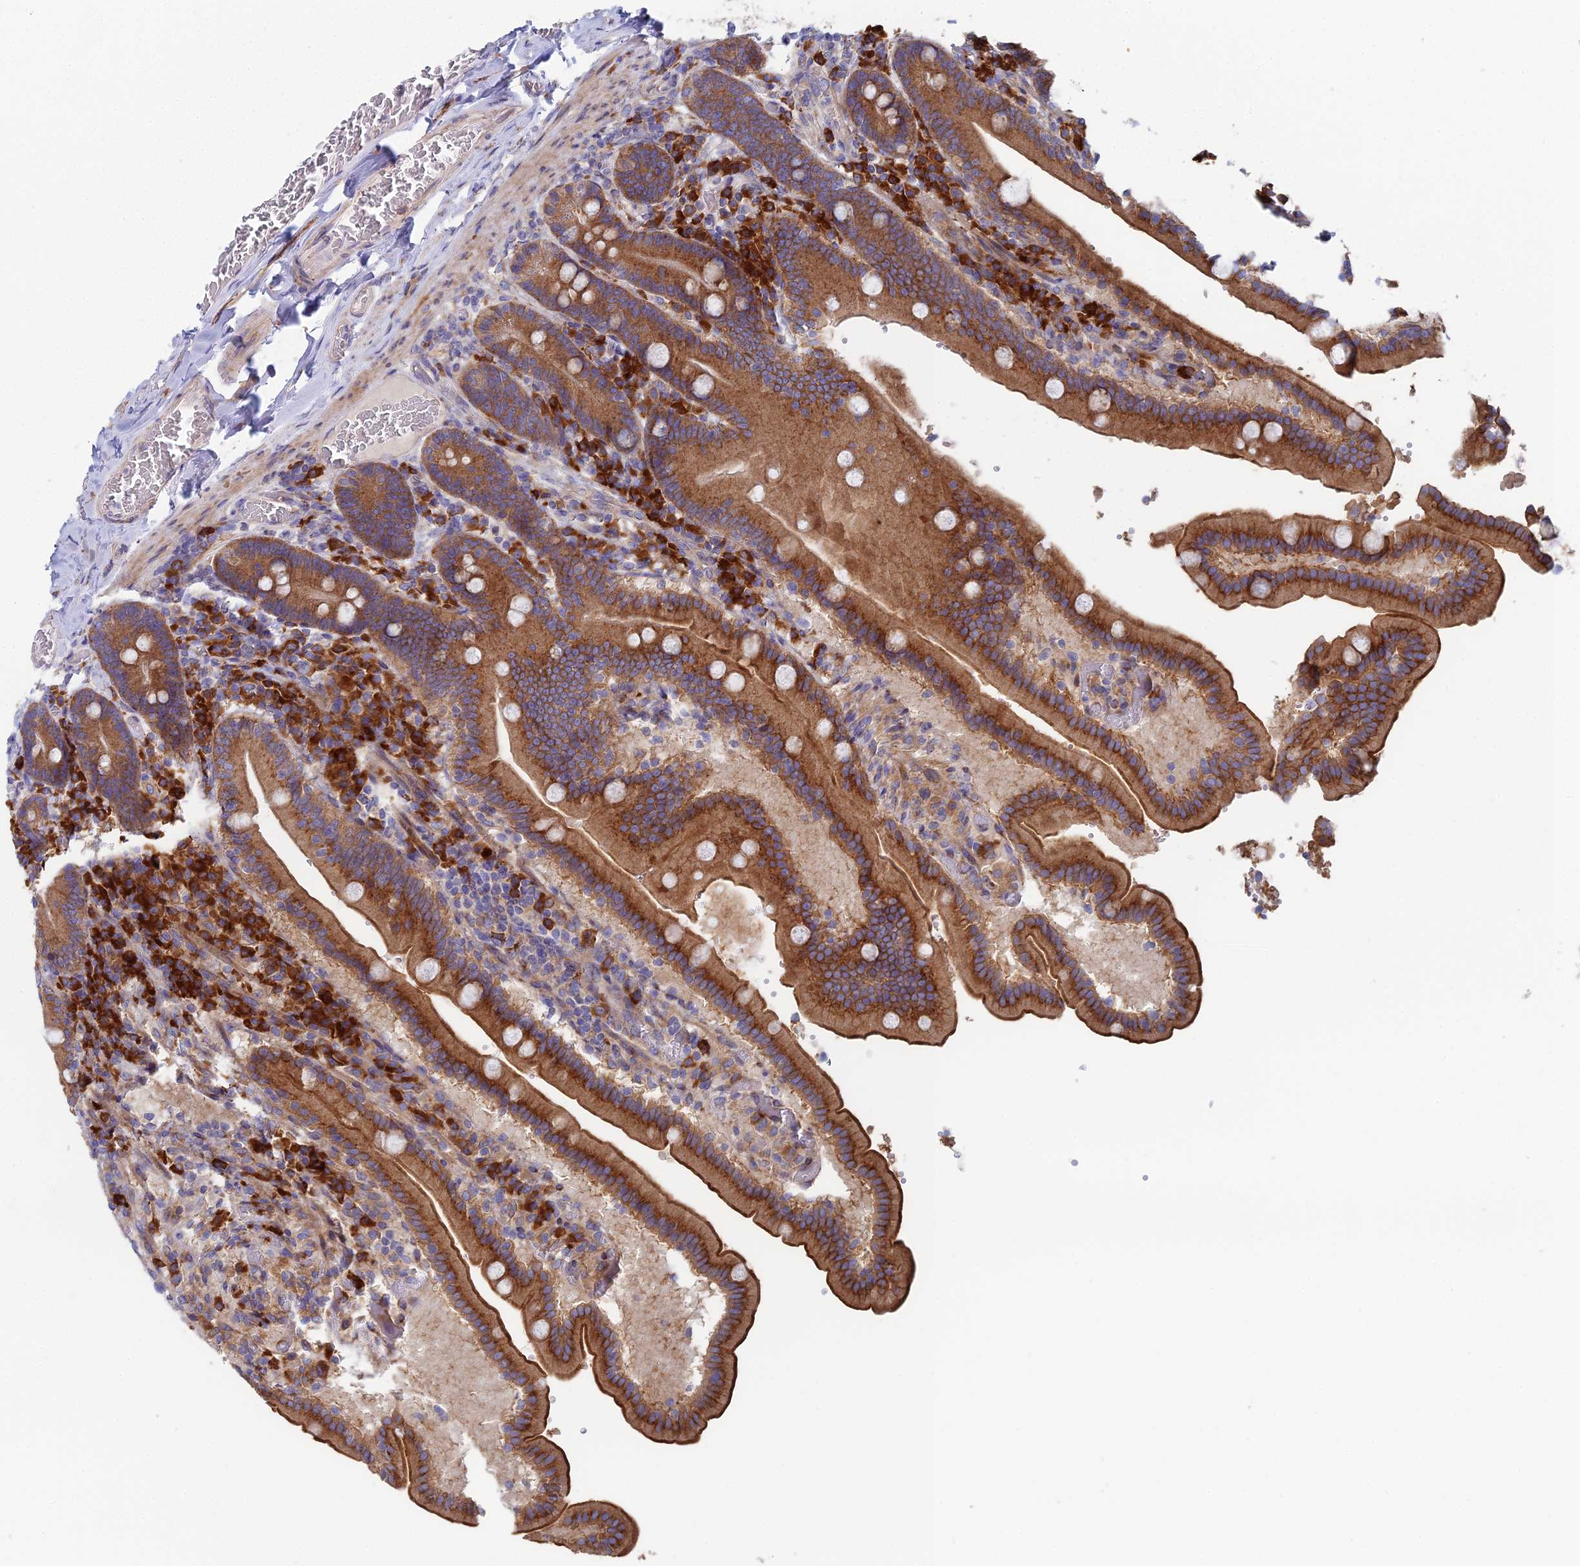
{"staining": {"intensity": "moderate", "quantity": ">75%", "location": "cytoplasmic/membranous"}, "tissue": "duodenum", "cell_type": "Glandular cells", "image_type": "normal", "snomed": [{"axis": "morphology", "description": "Normal tissue, NOS"}, {"axis": "topography", "description": "Duodenum"}], "caption": "High-power microscopy captured an immunohistochemistry (IHC) micrograph of benign duodenum, revealing moderate cytoplasmic/membranous staining in approximately >75% of glandular cells. The staining was performed using DAB to visualize the protein expression in brown, while the nuclei were stained in blue with hematoxylin (Magnification: 20x).", "gene": "CLCN3", "patient": {"sex": "female", "age": 62}}